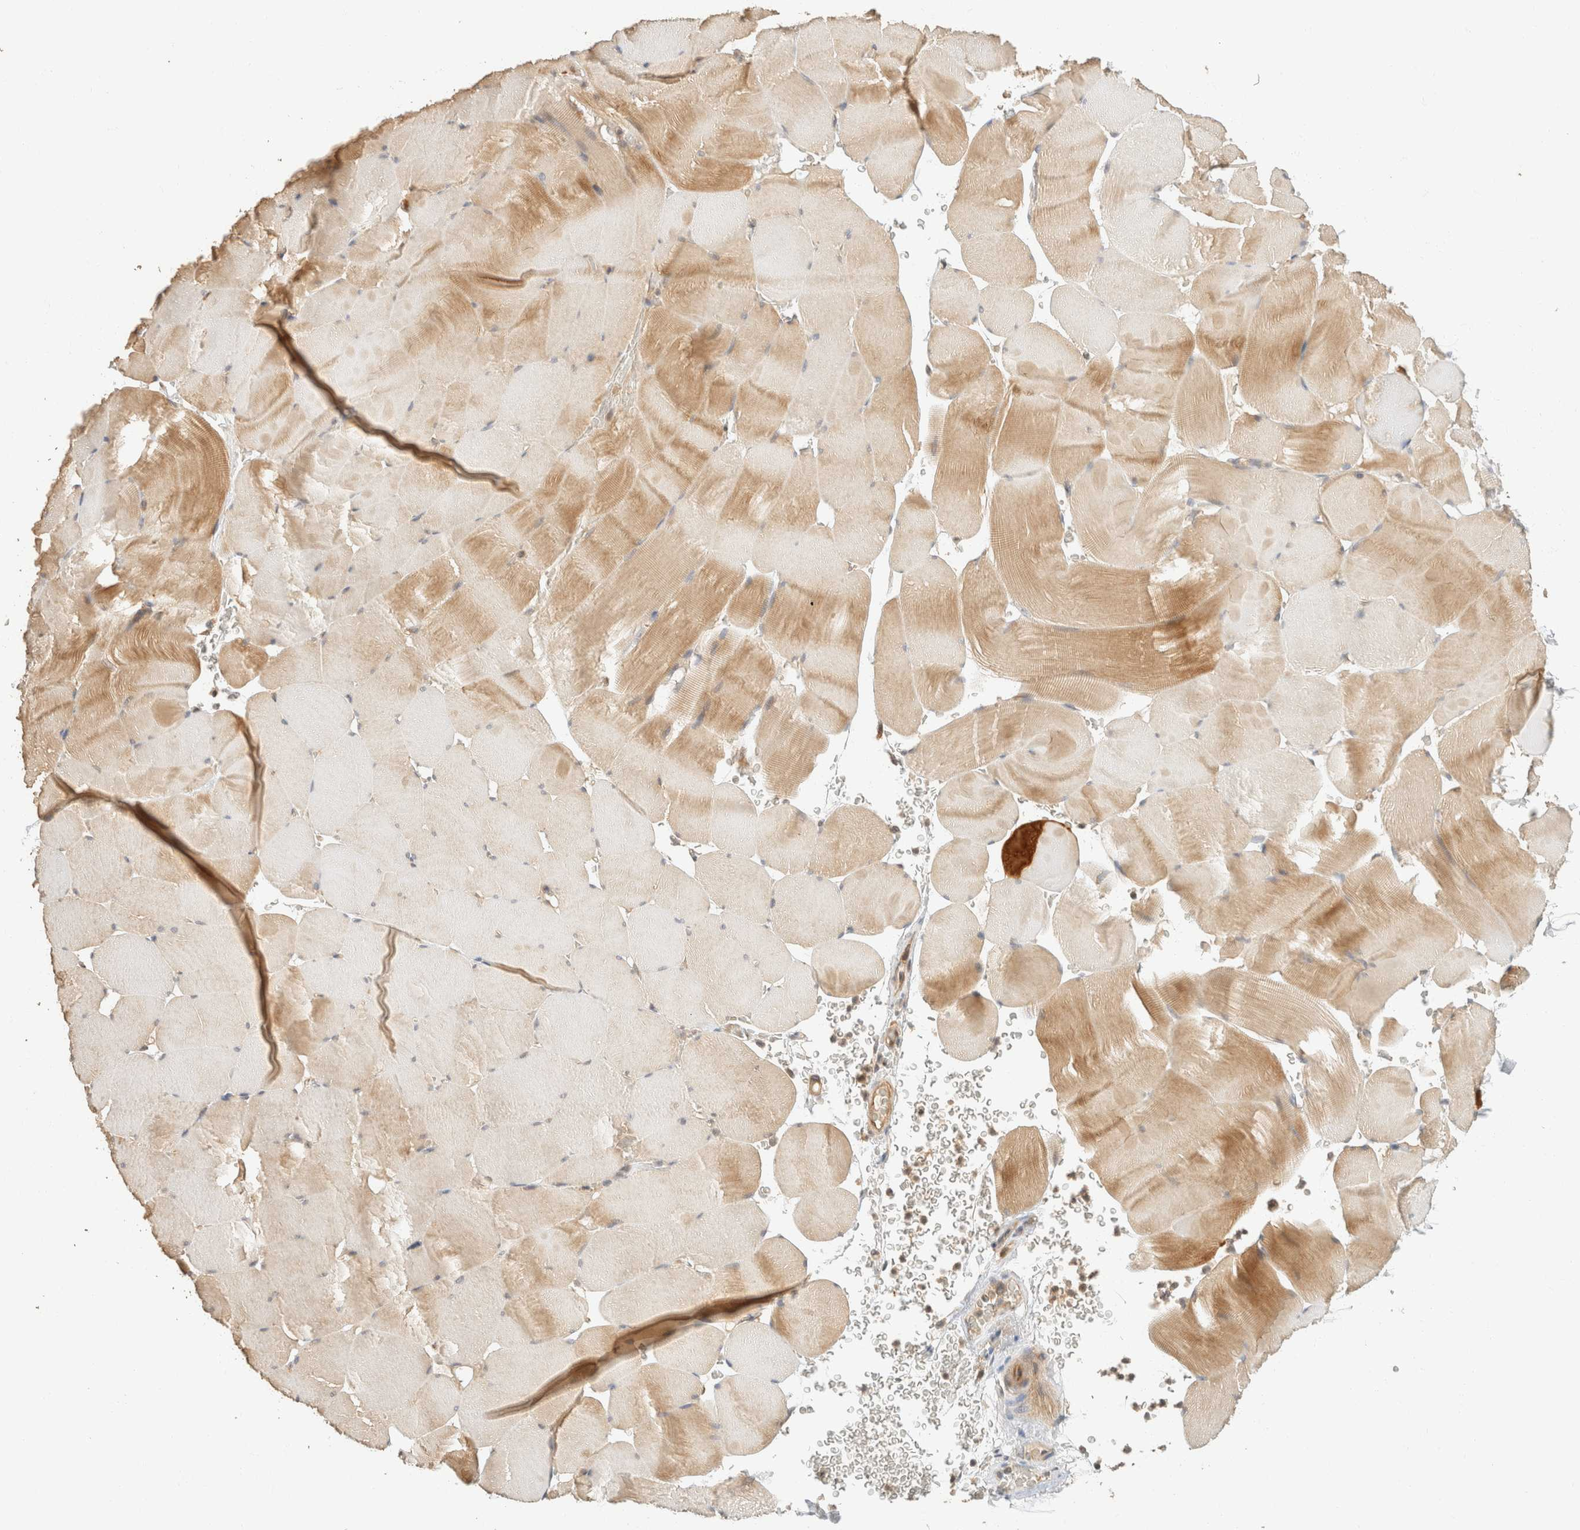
{"staining": {"intensity": "moderate", "quantity": "25%-75%", "location": "cytoplasmic/membranous"}, "tissue": "skeletal muscle", "cell_type": "Myocytes", "image_type": "normal", "snomed": [{"axis": "morphology", "description": "Normal tissue, NOS"}, {"axis": "topography", "description": "Skeletal muscle"}], "caption": "Unremarkable skeletal muscle reveals moderate cytoplasmic/membranous positivity in approximately 25%-75% of myocytes.", "gene": "TACC1", "patient": {"sex": "male", "age": 62}}